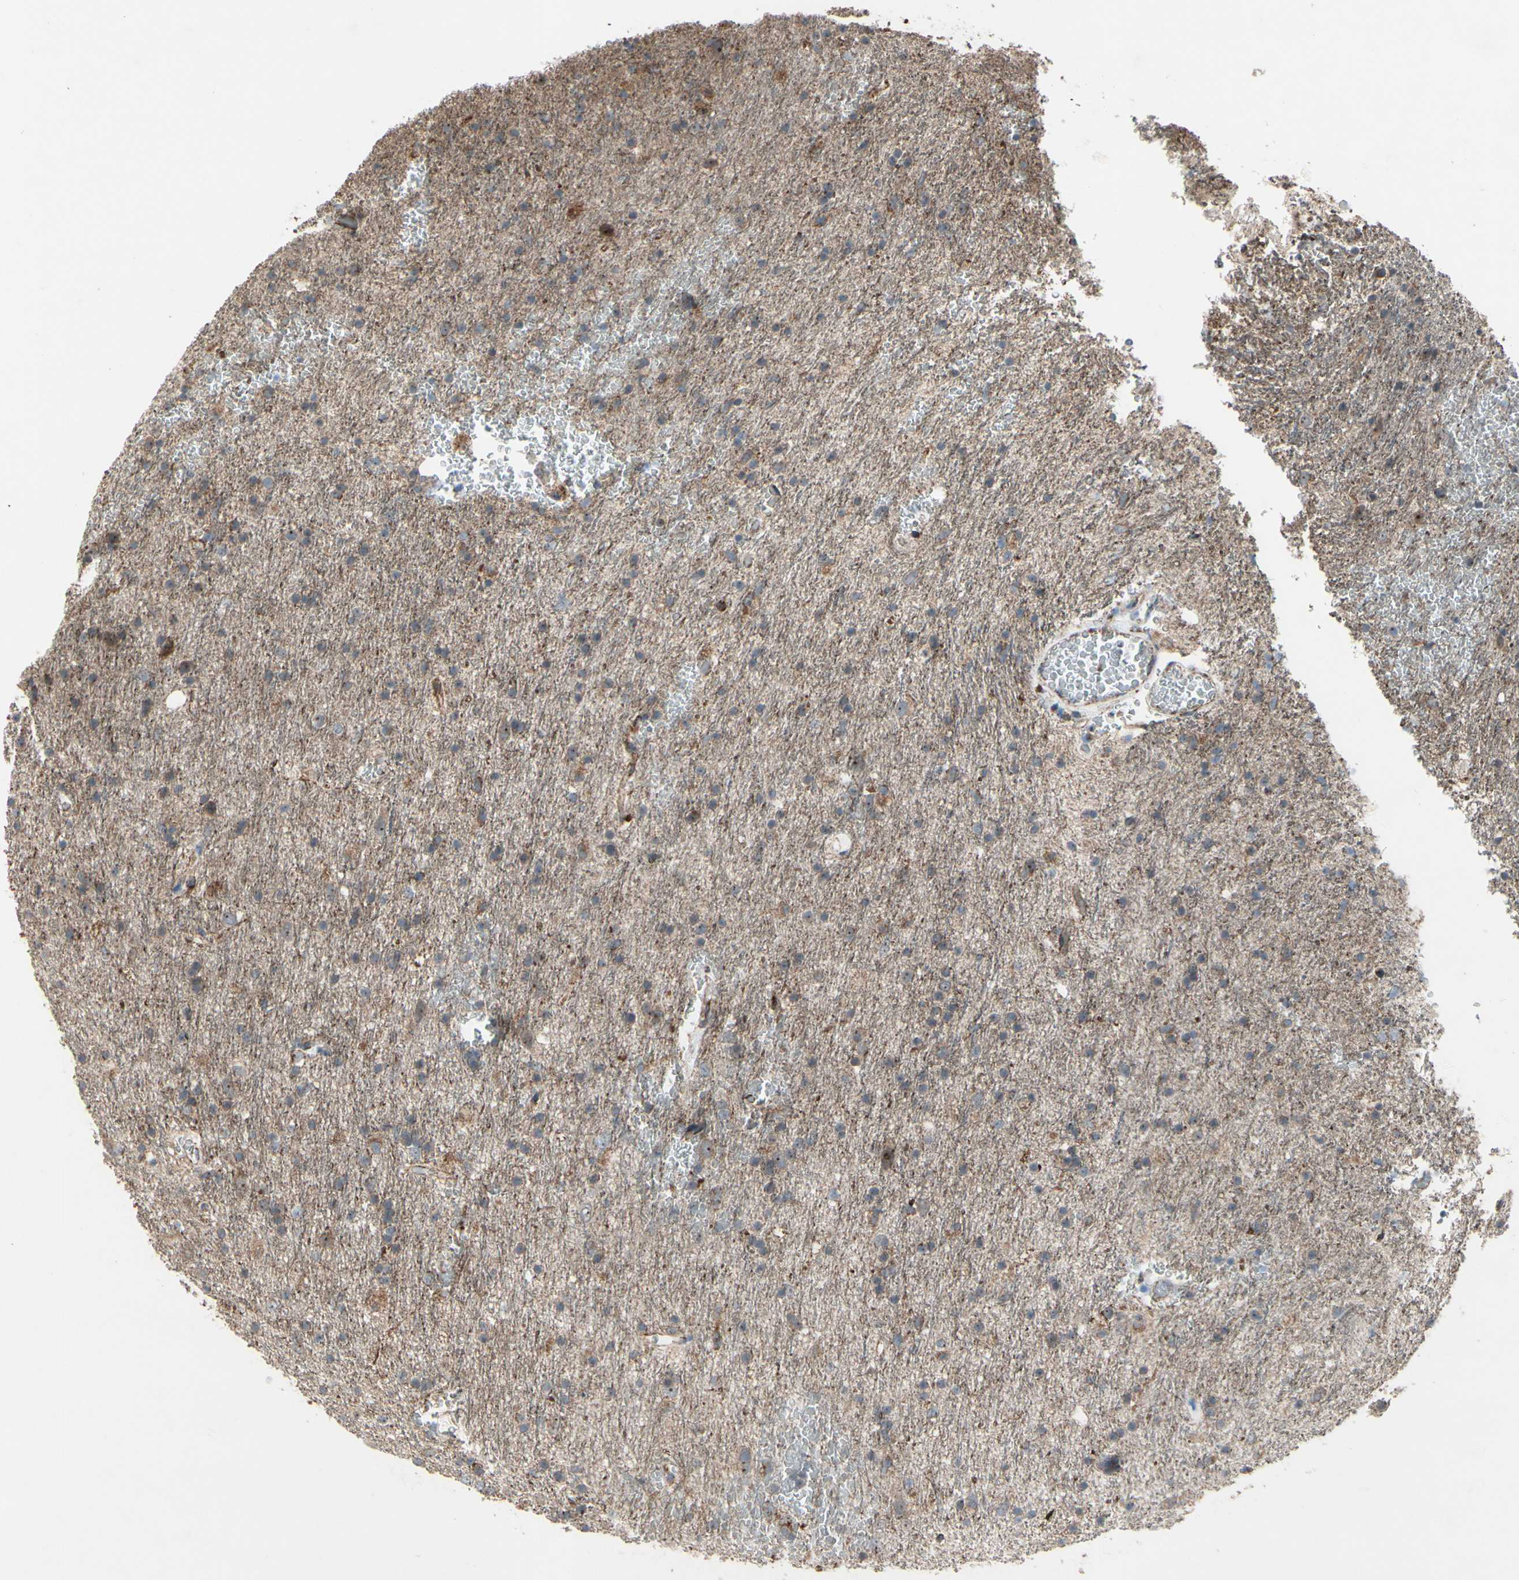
{"staining": {"intensity": "moderate", "quantity": ">75%", "location": "cytoplasmic/membranous"}, "tissue": "glioma", "cell_type": "Tumor cells", "image_type": "cancer", "snomed": [{"axis": "morphology", "description": "Glioma, malignant, Low grade"}, {"axis": "topography", "description": "Brain"}], "caption": "Human malignant glioma (low-grade) stained with a protein marker demonstrates moderate staining in tumor cells.", "gene": "CPT1A", "patient": {"sex": "male", "age": 77}}